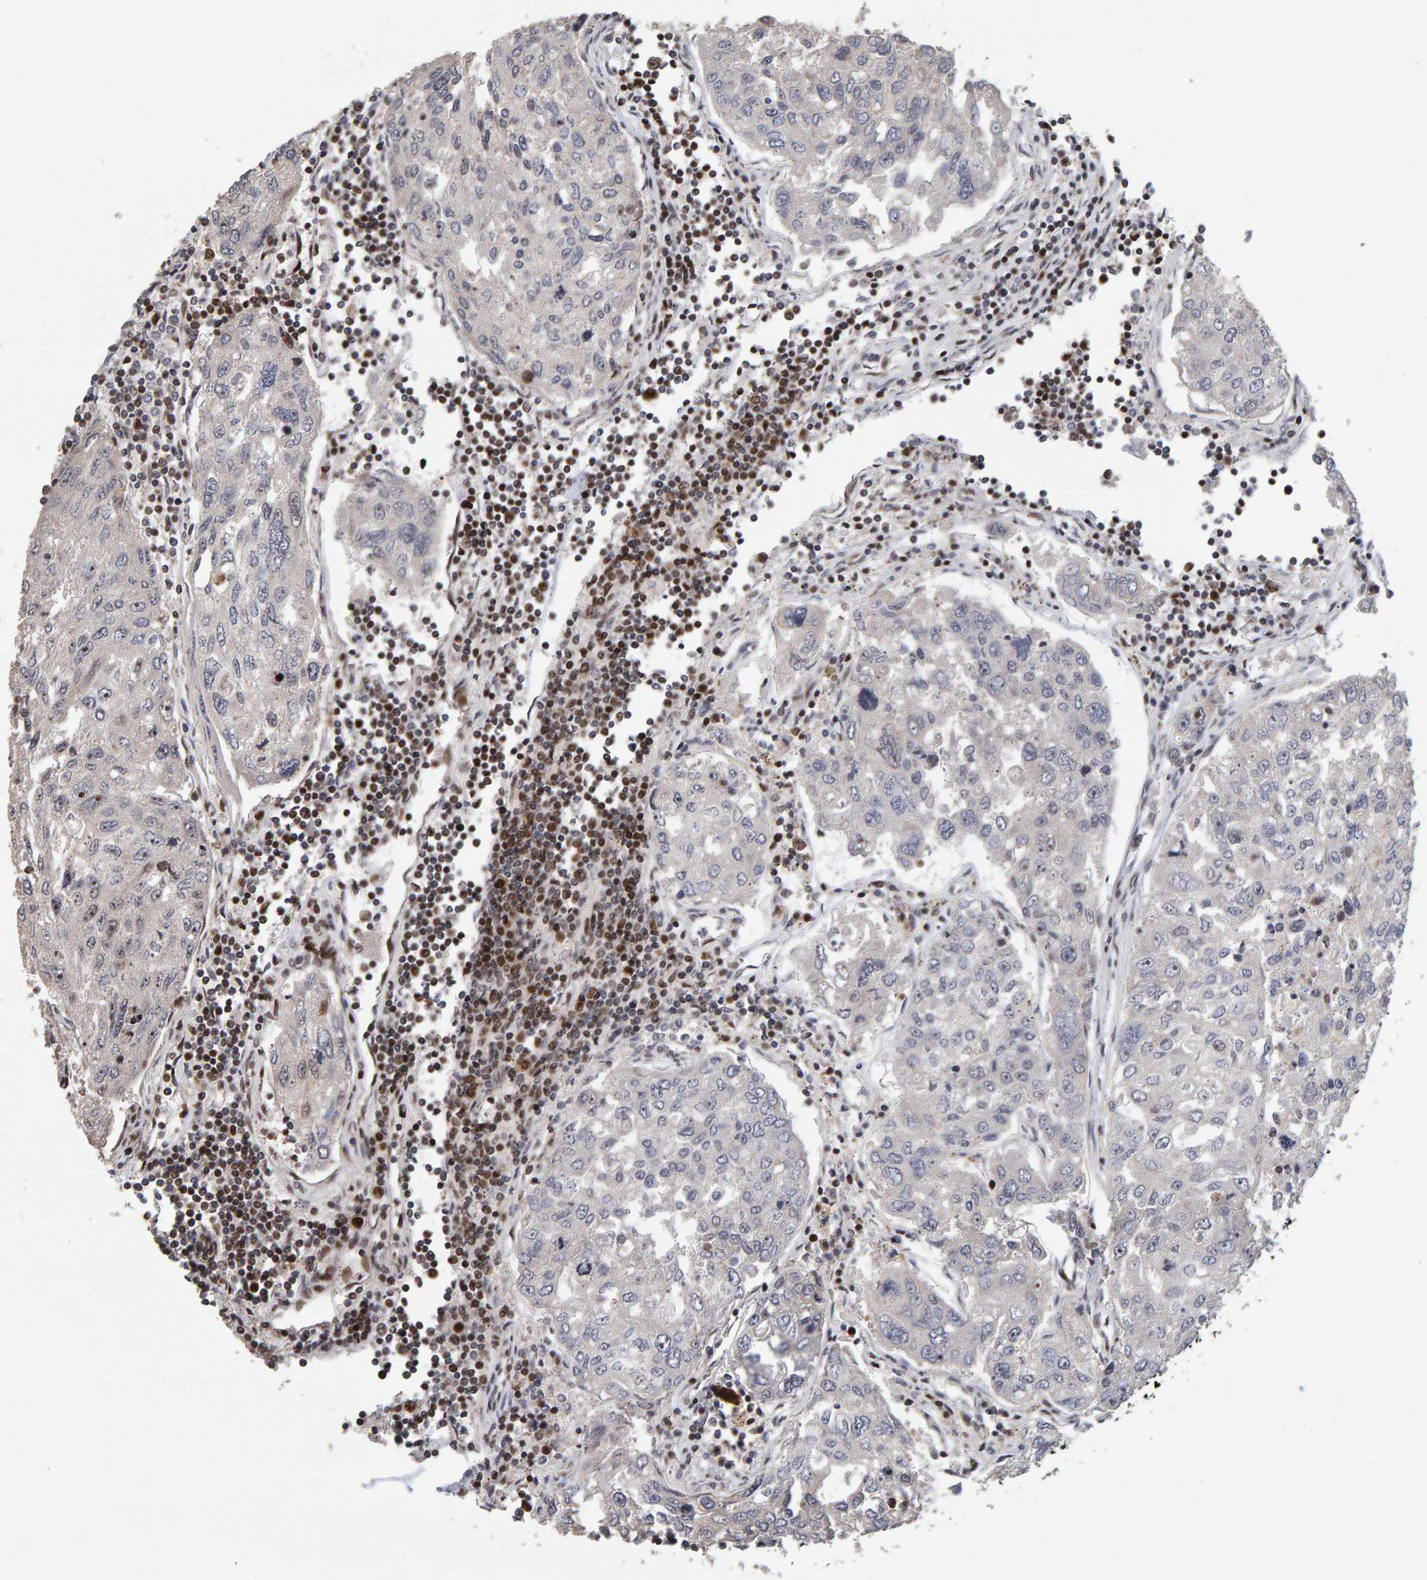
{"staining": {"intensity": "moderate", "quantity": "<25%", "location": "nuclear"}, "tissue": "urothelial cancer", "cell_type": "Tumor cells", "image_type": "cancer", "snomed": [{"axis": "morphology", "description": "Urothelial carcinoma, High grade"}, {"axis": "topography", "description": "Lymph node"}, {"axis": "topography", "description": "Urinary bladder"}], "caption": "Immunohistochemistry (IHC) staining of urothelial cancer, which reveals low levels of moderate nuclear positivity in approximately <25% of tumor cells indicating moderate nuclear protein staining. The staining was performed using DAB (brown) for protein detection and nuclei were counterstained in hematoxylin (blue).", "gene": "CHD4", "patient": {"sex": "male", "age": 51}}